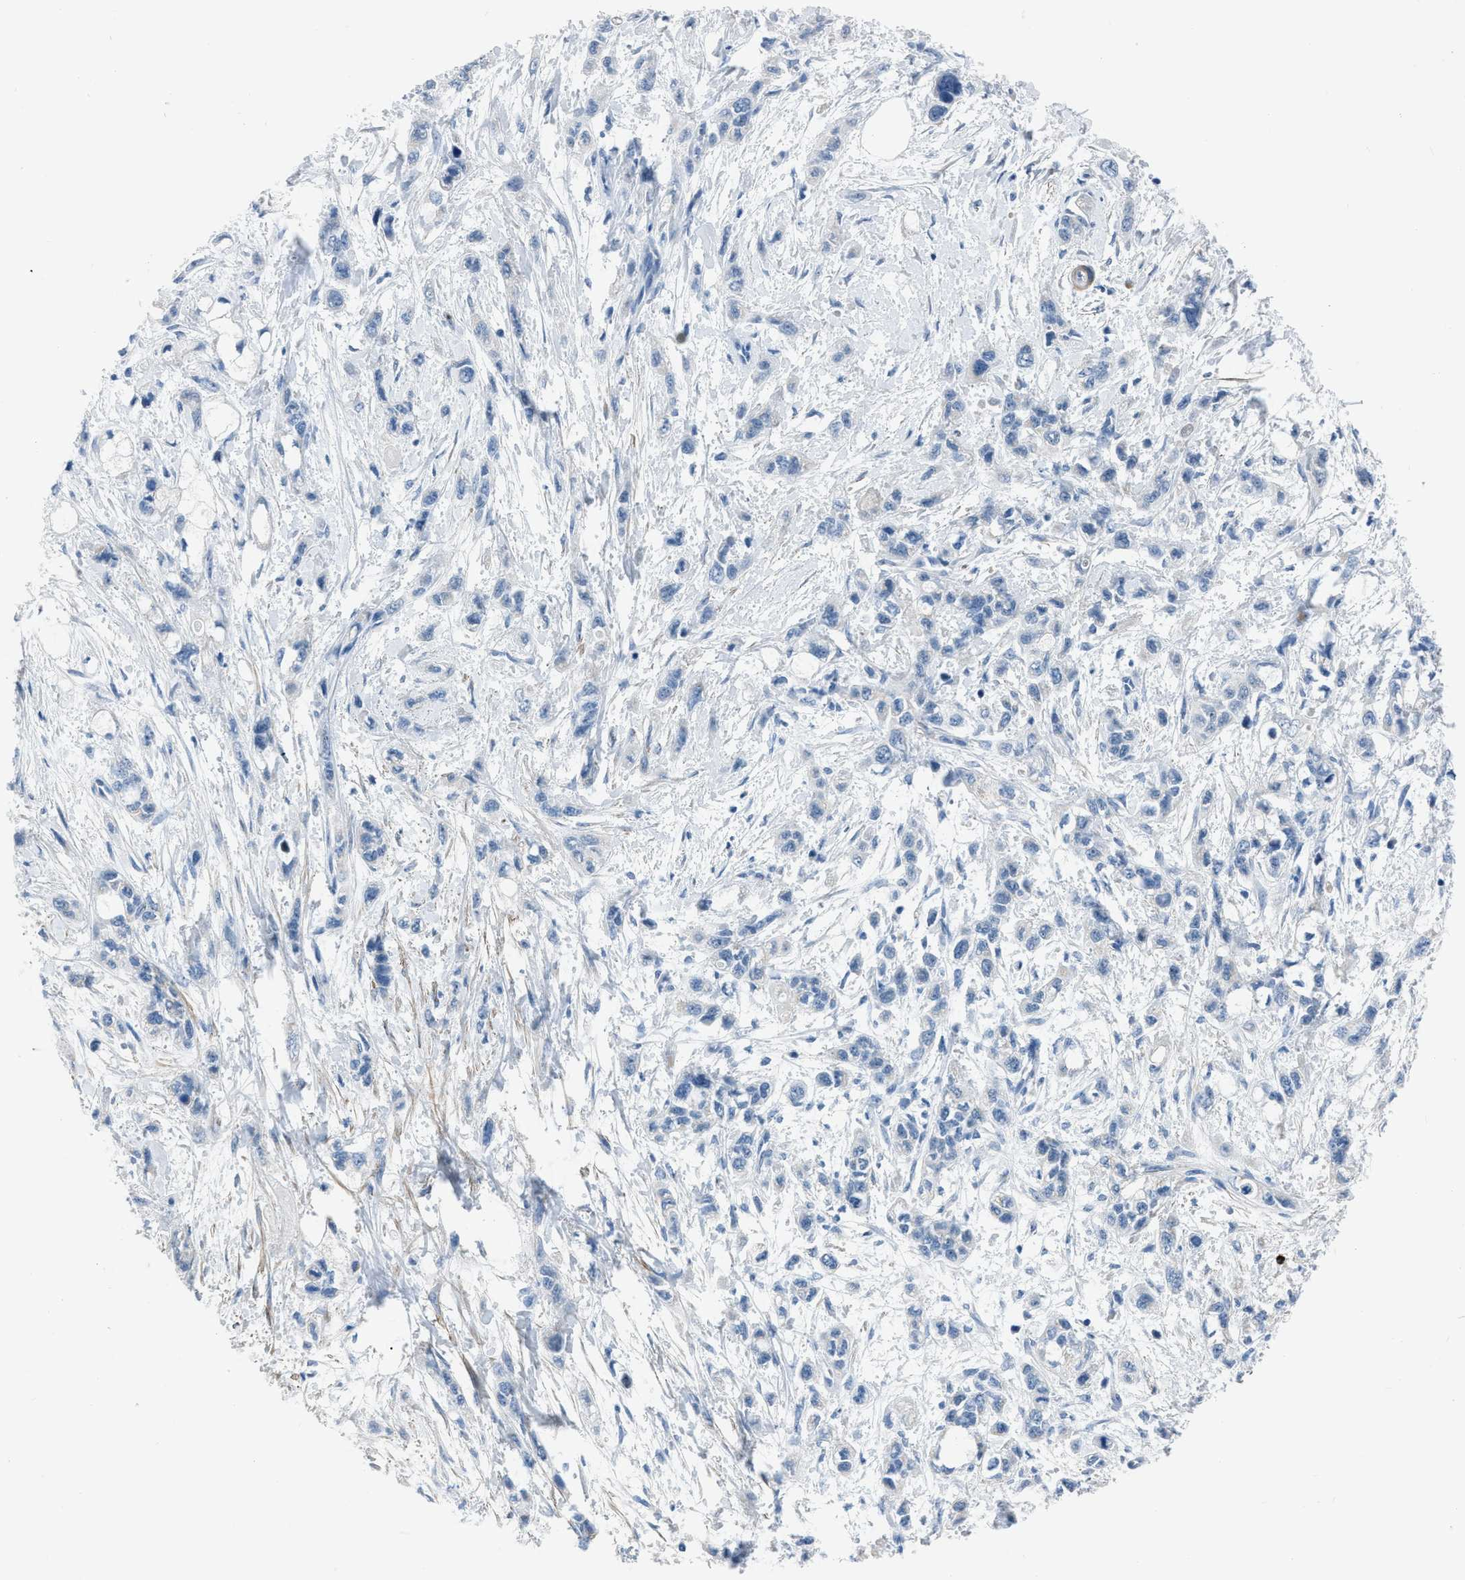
{"staining": {"intensity": "negative", "quantity": "none", "location": "none"}, "tissue": "pancreatic cancer", "cell_type": "Tumor cells", "image_type": "cancer", "snomed": [{"axis": "morphology", "description": "Adenocarcinoma, NOS"}, {"axis": "topography", "description": "Pancreas"}], "caption": "This is an immunohistochemistry (IHC) photomicrograph of human pancreatic cancer. There is no staining in tumor cells.", "gene": "SPATC1L", "patient": {"sex": "male", "age": 74}}